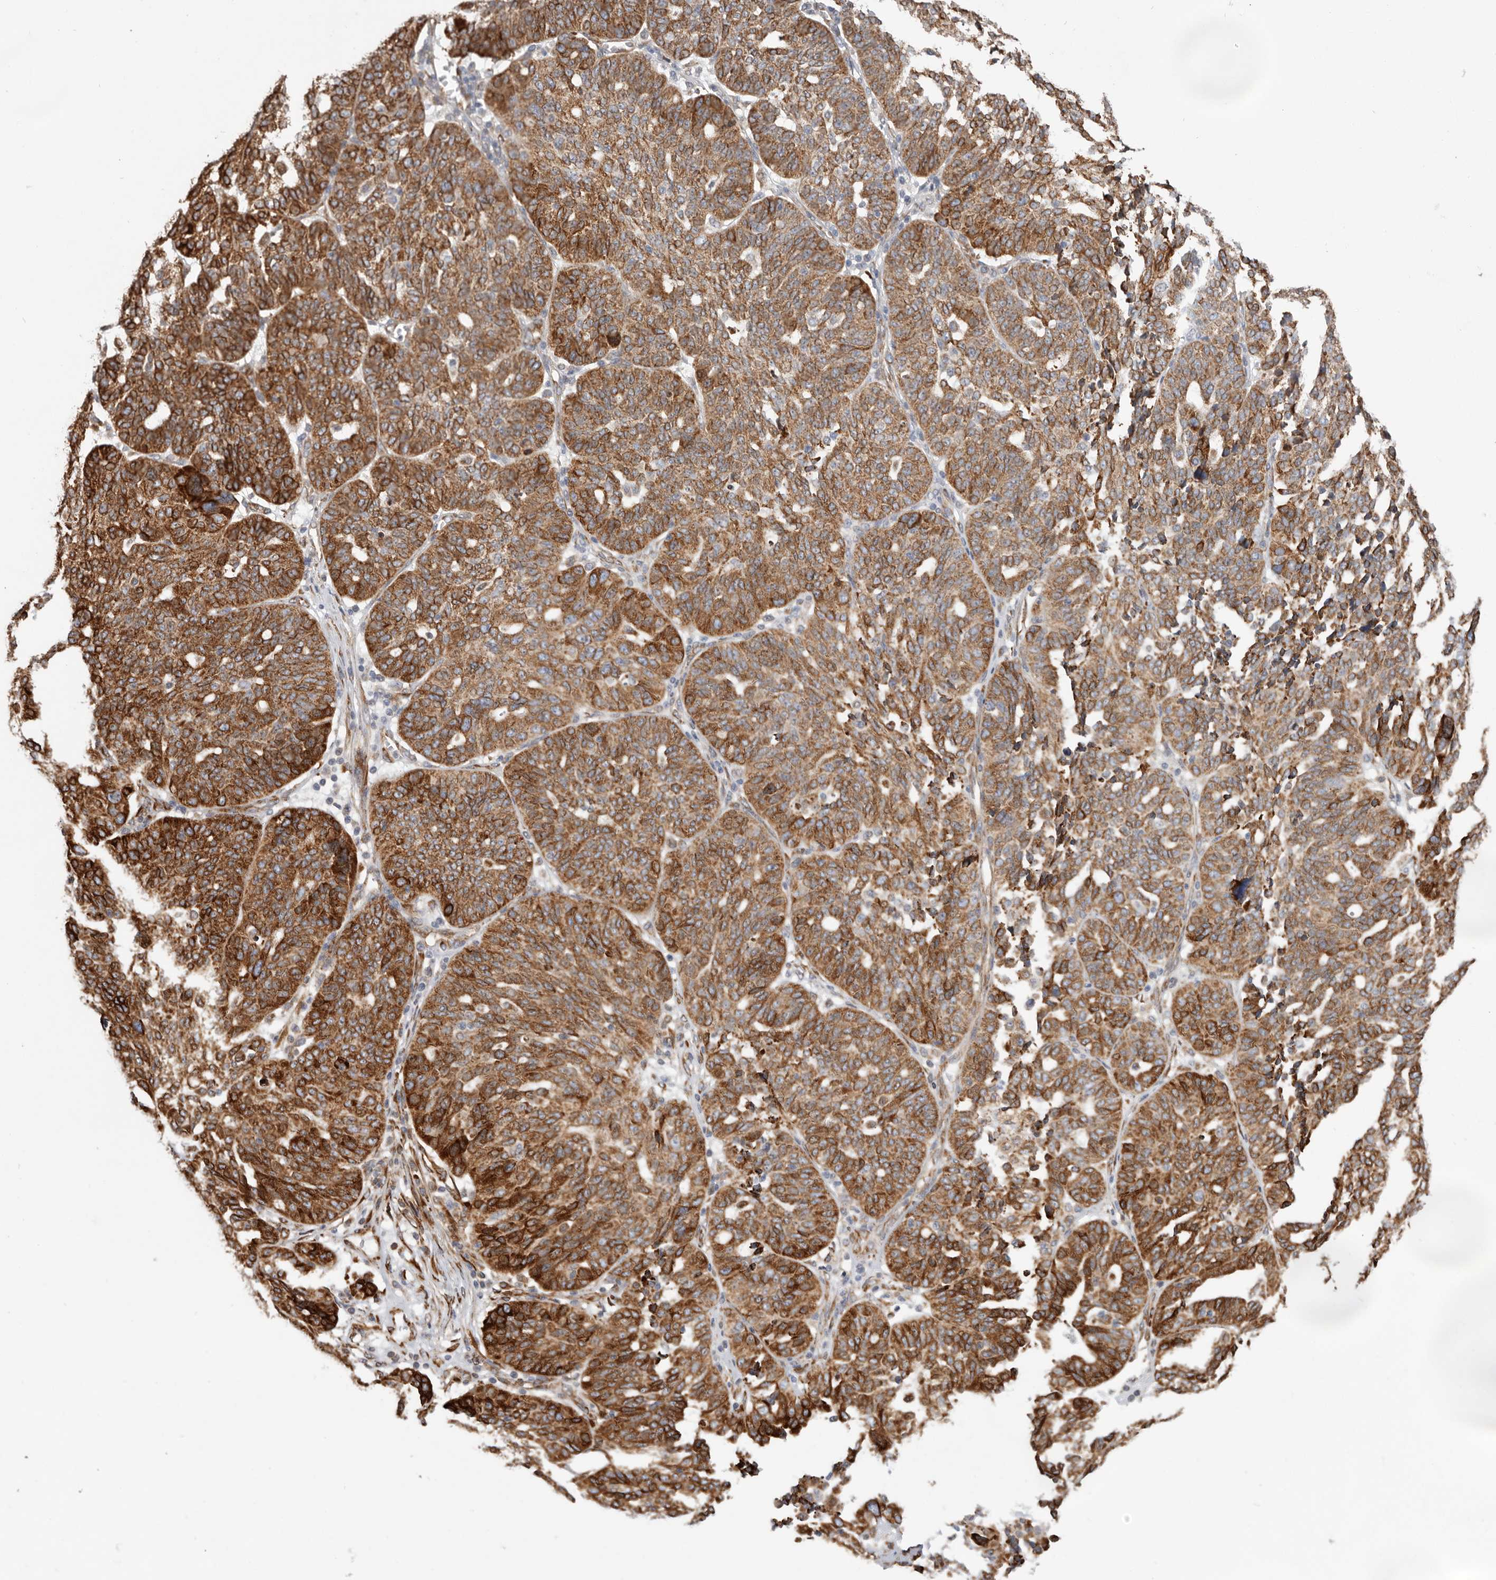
{"staining": {"intensity": "strong", "quantity": ">75%", "location": "cytoplasmic/membranous"}, "tissue": "ovarian cancer", "cell_type": "Tumor cells", "image_type": "cancer", "snomed": [{"axis": "morphology", "description": "Cystadenocarcinoma, serous, NOS"}, {"axis": "topography", "description": "Ovary"}], "caption": "There is high levels of strong cytoplasmic/membranous staining in tumor cells of ovarian serous cystadenocarcinoma, as demonstrated by immunohistochemical staining (brown color).", "gene": "WDTC1", "patient": {"sex": "female", "age": 59}}